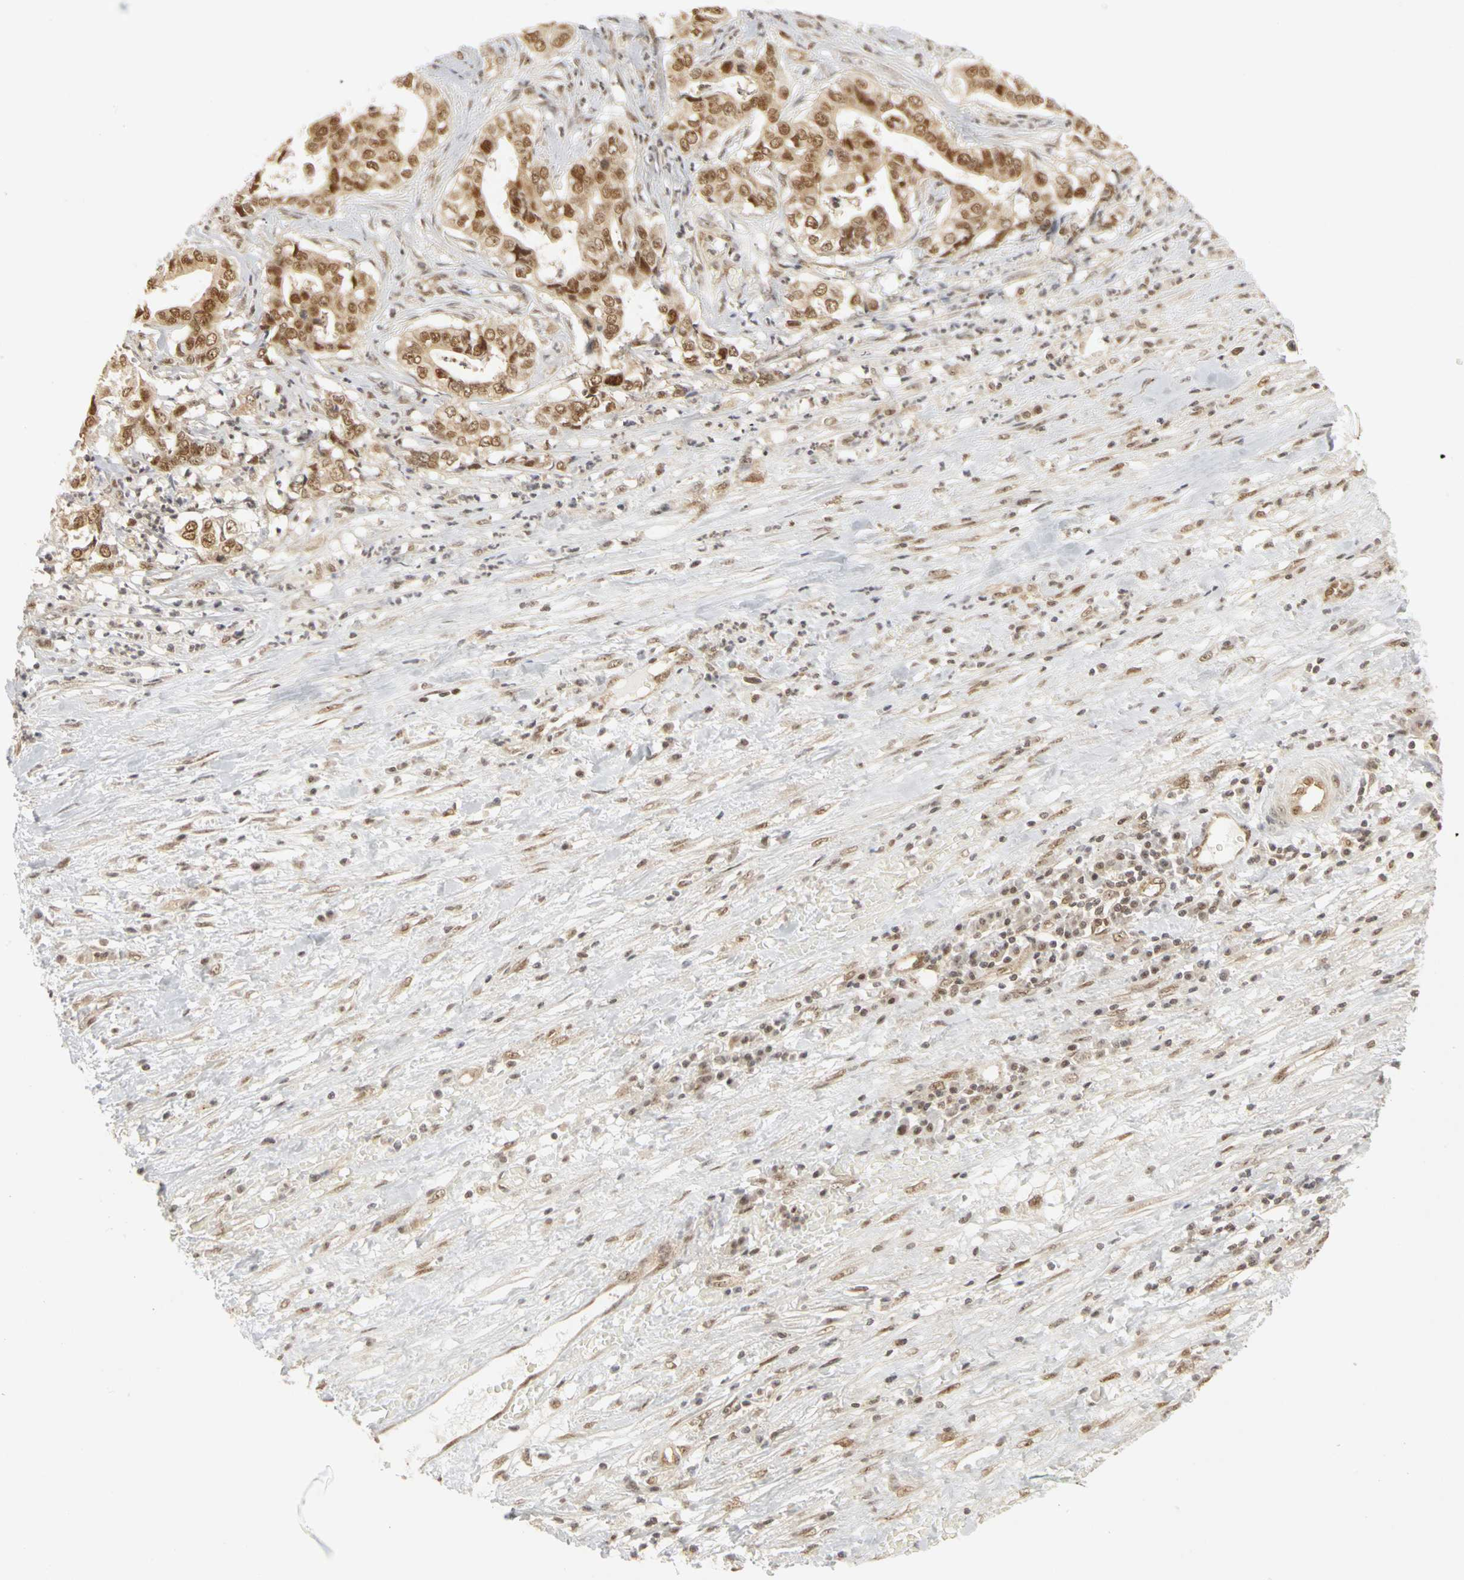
{"staining": {"intensity": "strong", "quantity": ">75%", "location": "cytoplasmic/membranous,nuclear"}, "tissue": "liver cancer", "cell_type": "Tumor cells", "image_type": "cancer", "snomed": [{"axis": "morphology", "description": "Cholangiocarcinoma"}, {"axis": "topography", "description": "Liver"}], "caption": "This image reveals liver cancer stained with immunohistochemistry (IHC) to label a protein in brown. The cytoplasmic/membranous and nuclear of tumor cells show strong positivity for the protein. Nuclei are counter-stained blue.", "gene": "CSNK2B", "patient": {"sex": "female", "age": 61}}